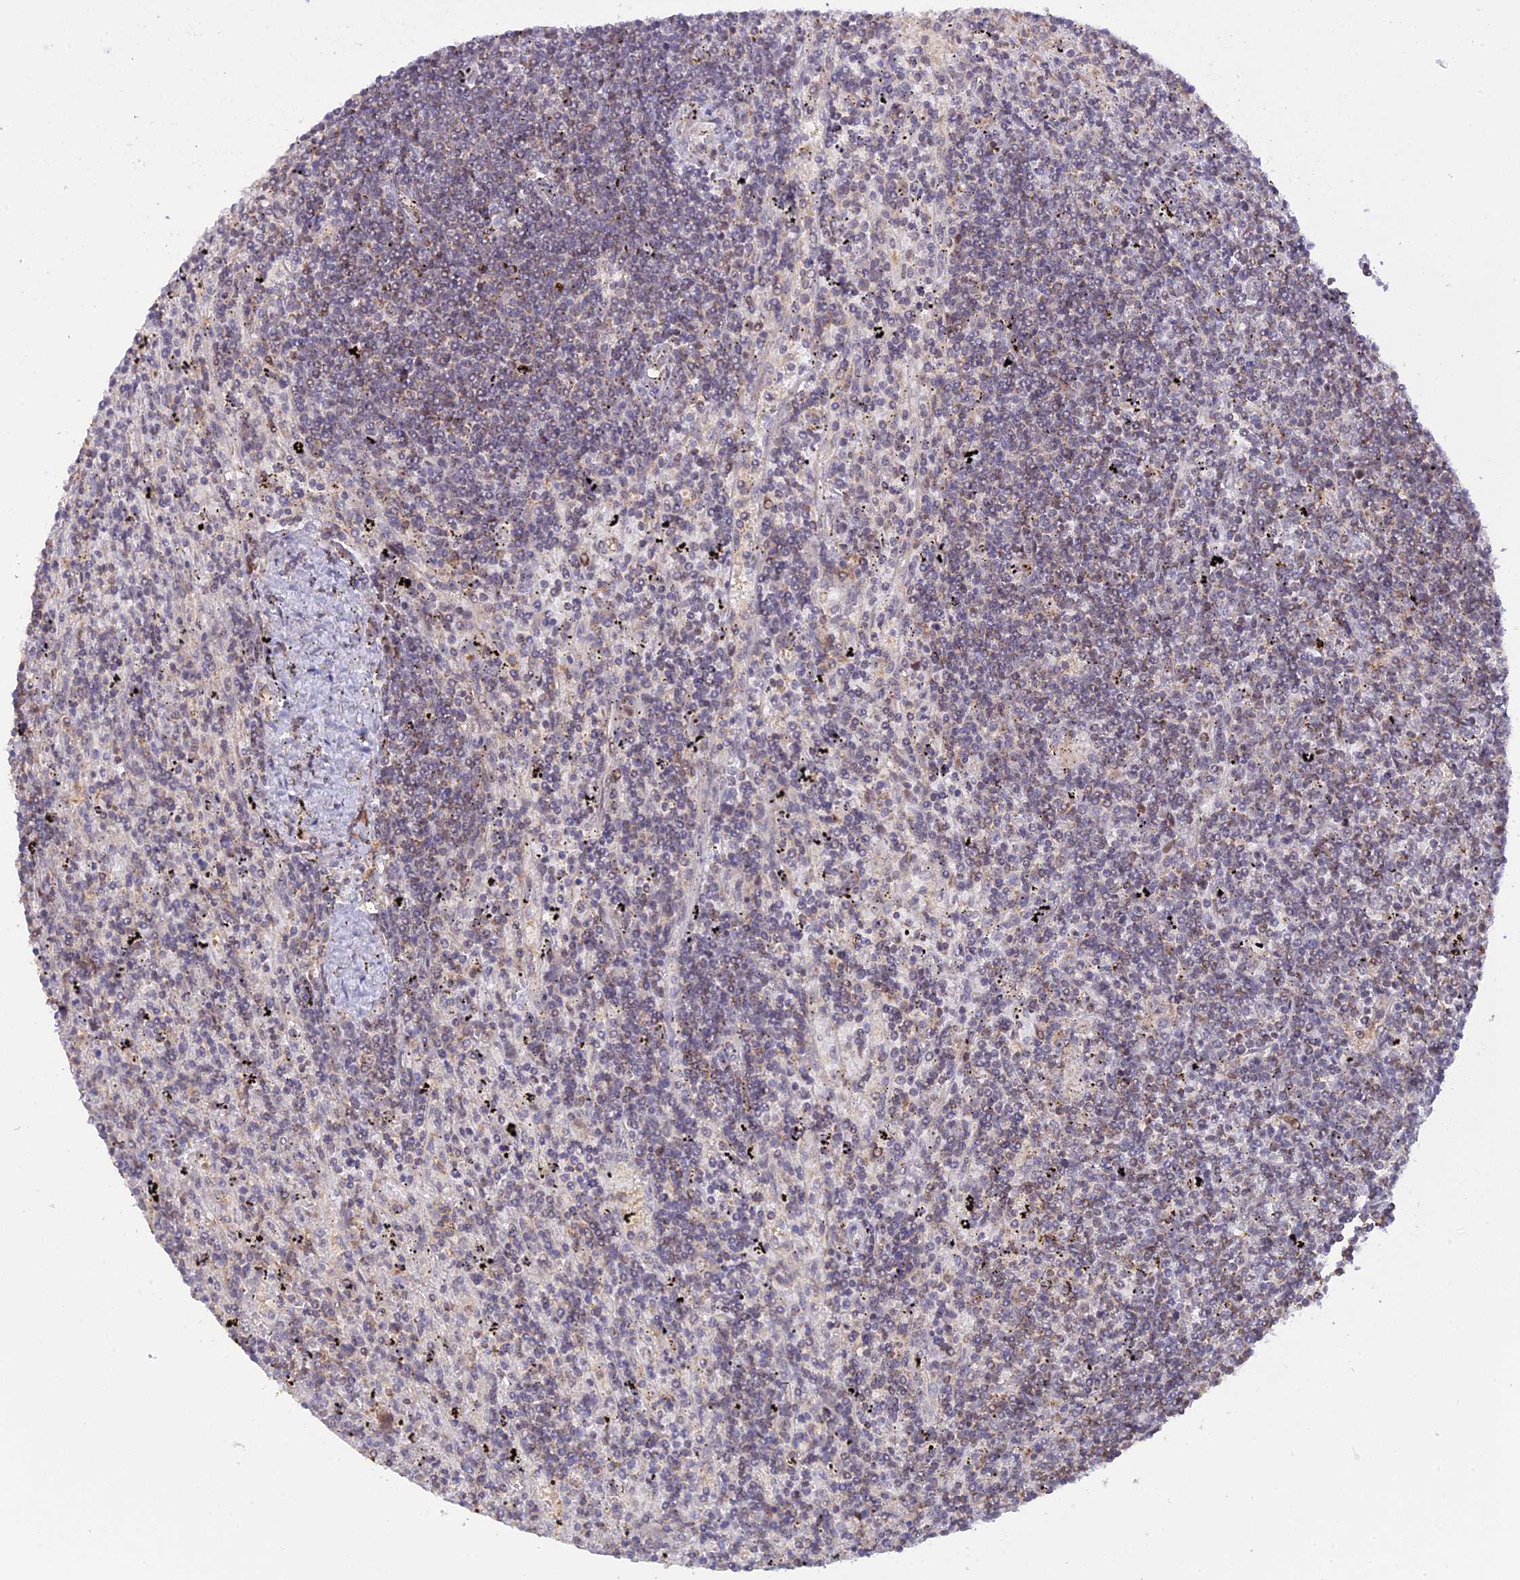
{"staining": {"intensity": "negative", "quantity": "none", "location": "none"}, "tissue": "lymphoma", "cell_type": "Tumor cells", "image_type": "cancer", "snomed": [{"axis": "morphology", "description": "Malignant lymphoma, non-Hodgkin's type, Low grade"}, {"axis": "topography", "description": "Spleen"}], "caption": "A high-resolution image shows immunohistochemistry staining of low-grade malignant lymphoma, non-Hodgkin's type, which demonstrates no significant staining in tumor cells.", "gene": "GSKIP", "patient": {"sex": "male", "age": 76}}